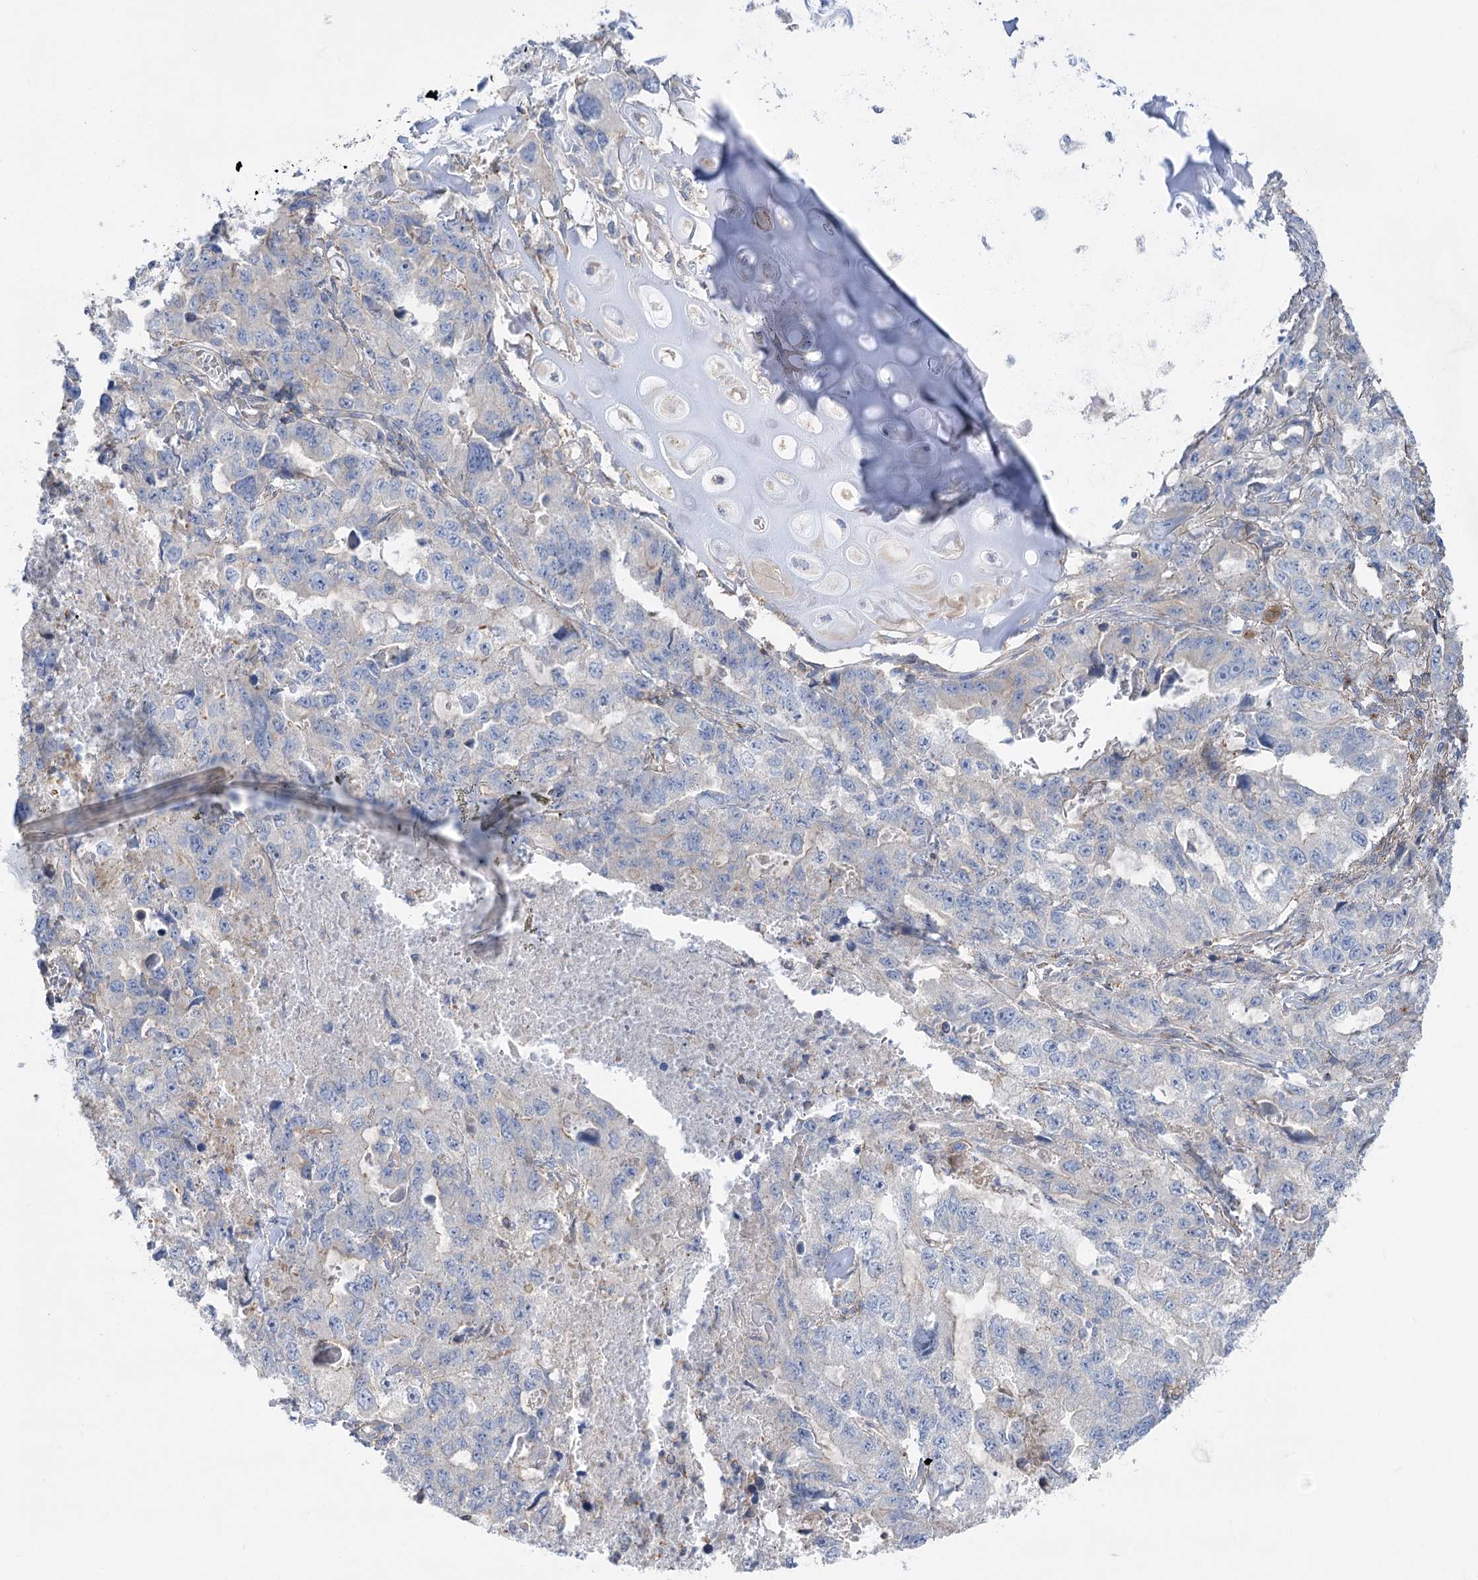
{"staining": {"intensity": "negative", "quantity": "none", "location": "none"}, "tissue": "lung cancer", "cell_type": "Tumor cells", "image_type": "cancer", "snomed": [{"axis": "morphology", "description": "Adenocarcinoma, NOS"}, {"axis": "topography", "description": "Lung"}], "caption": "The image shows no significant staining in tumor cells of lung cancer.", "gene": "LARP1B", "patient": {"sex": "female", "age": 51}}